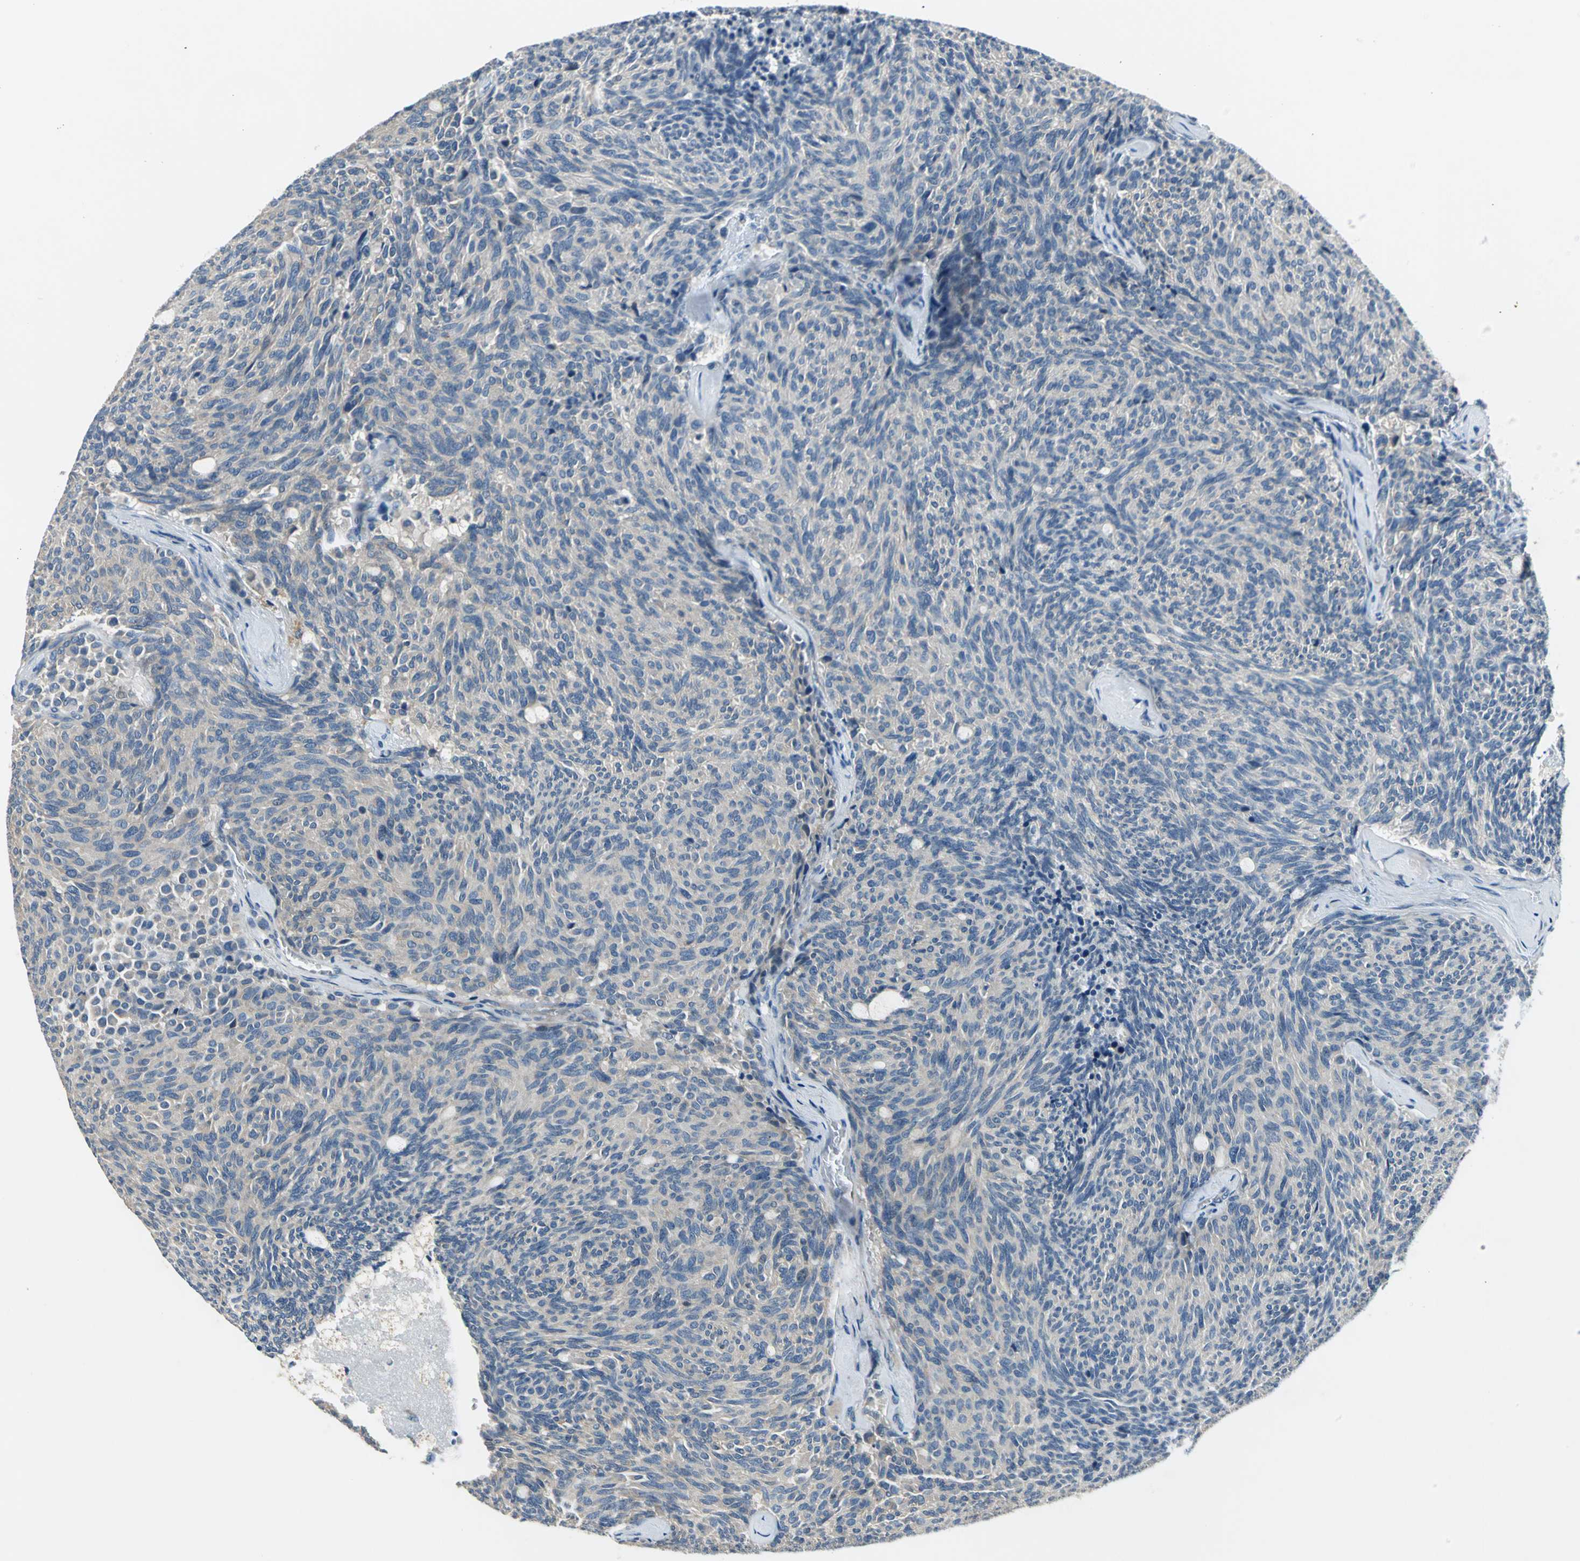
{"staining": {"intensity": "negative", "quantity": "none", "location": "none"}, "tissue": "carcinoid", "cell_type": "Tumor cells", "image_type": "cancer", "snomed": [{"axis": "morphology", "description": "Carcinoid, malignant, NOS"}, {"axis": "topography", "description": "Pancreas"}], "caption": "An IHC histopathology image of carcinoid (malignant) is shown. There is no staining in tumor cells of carcinoid (malignant).", "gene": "SLC16A7", "patient": {"sex": "female", "age": 54}}